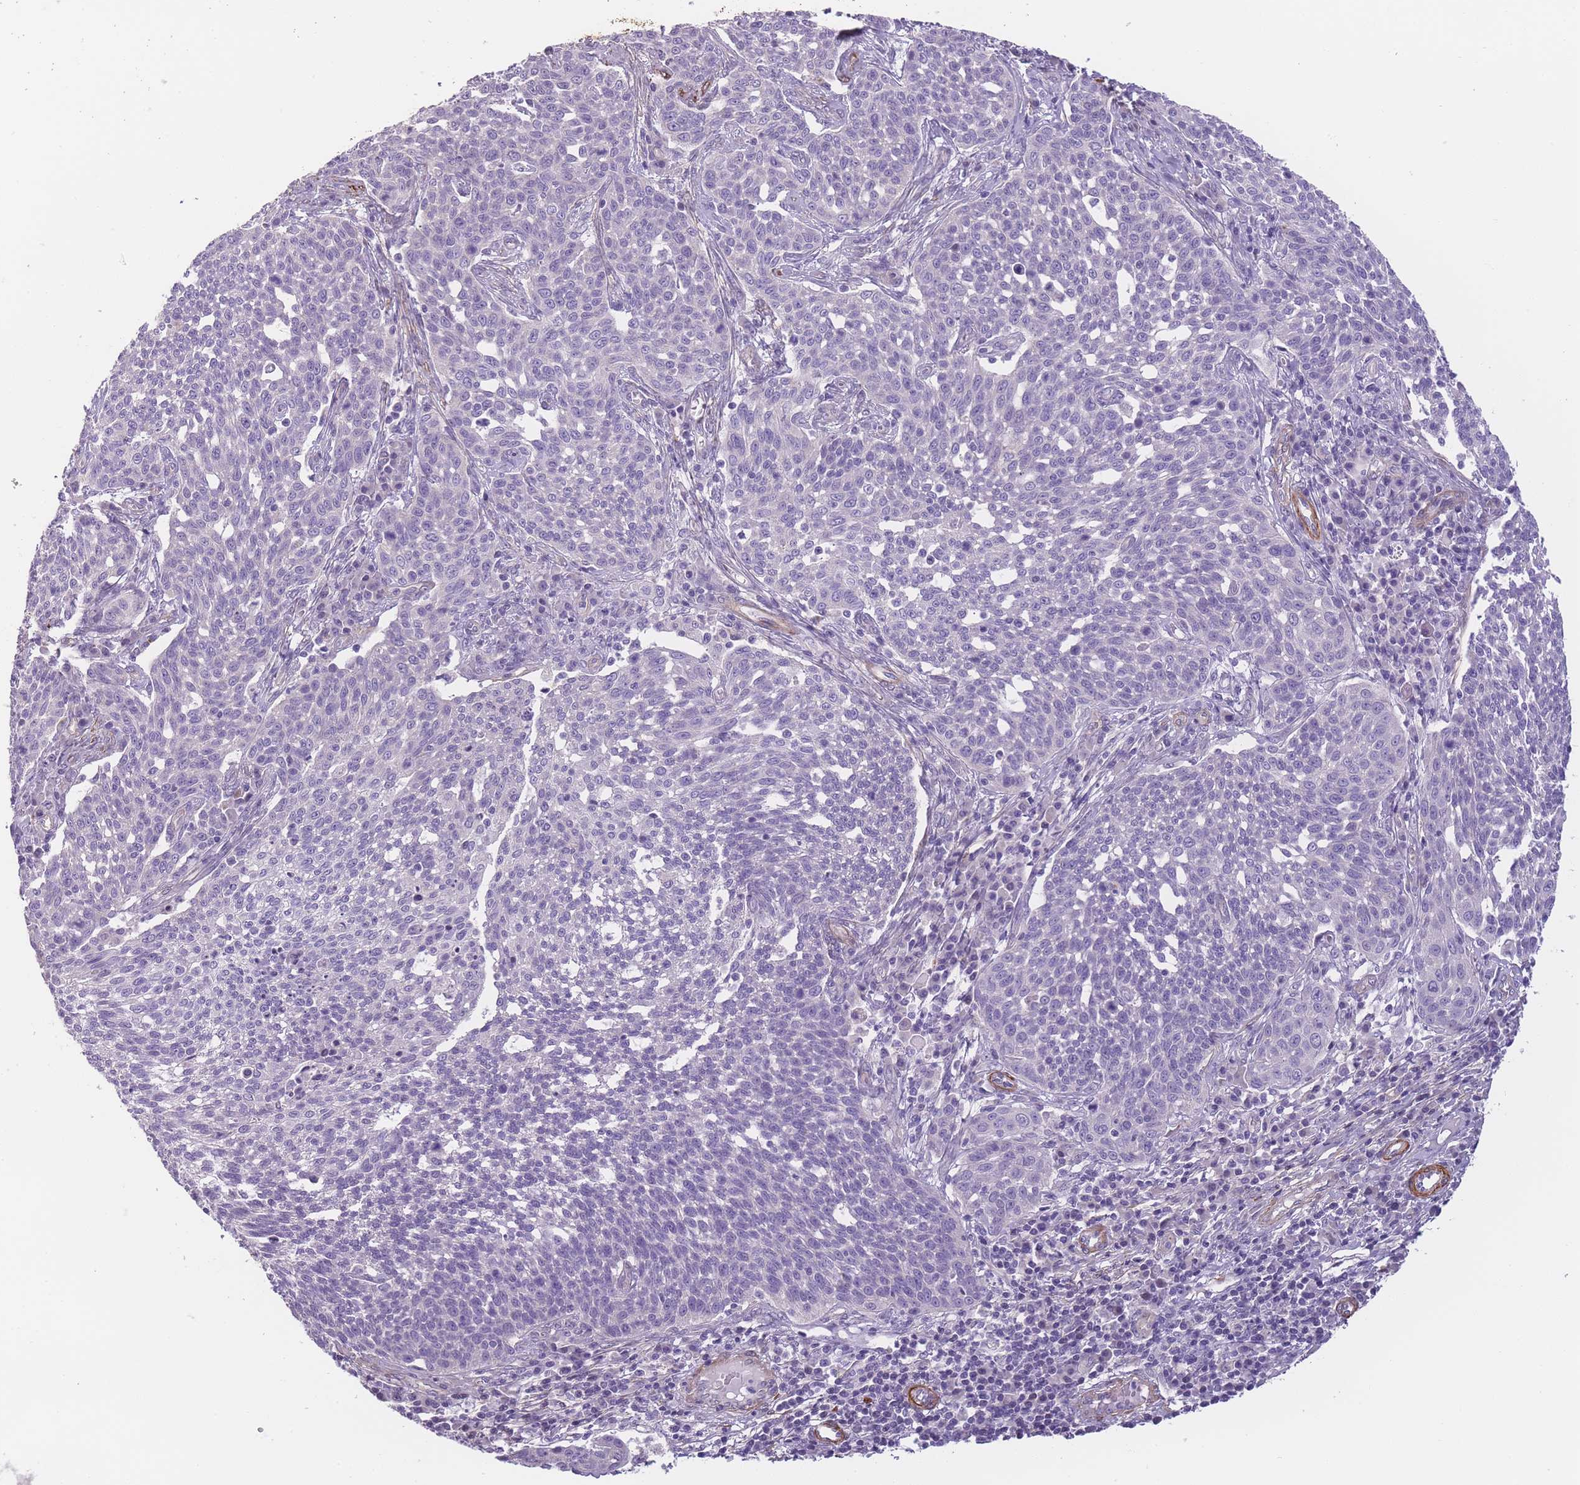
{"staining": {"intensity": "negative", "quantity": "none", "location": "none"}, "tissue": "cervical cancer", "cell_type": "Tumor cells", "image_type": "cancer", "snomed": [{"axis": "morphology", "description": "Squamous cell carcinoma, NOS"}, {"axis": "topography", "description": "Cervix"}], "caption": "Immunohistochemistry (IHC) of human squamous cell carcinoma (cervical) exhibits no positivity in tumor cells. (Immunohistochemistry, brightfield microscopy, high magnification).", "gene": "FAM124A", "patient": {"sex": "female", "age": 34}}